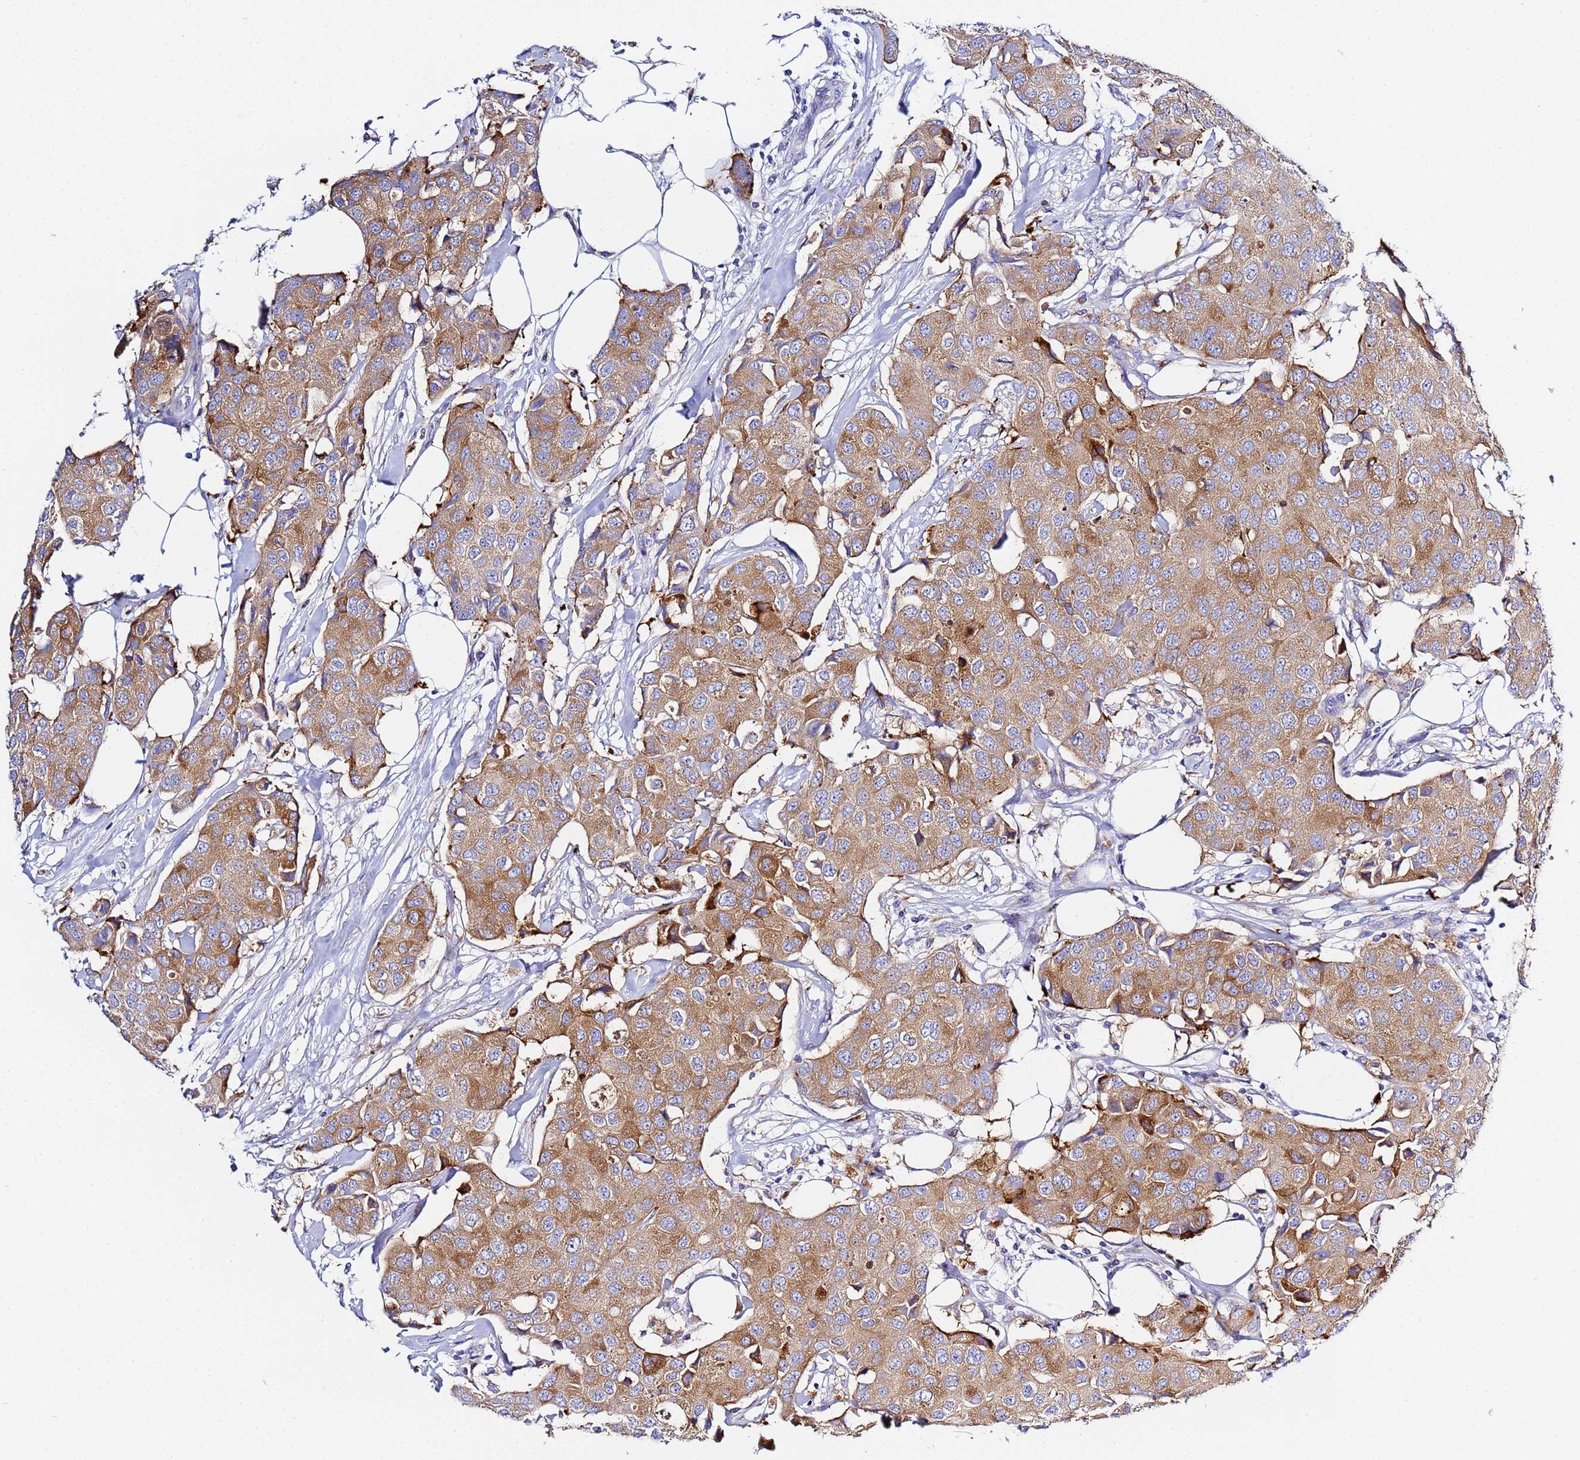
{"staining": {"intensity": "moderate", "quantity": ">75%", "location": "cytoplasmic/membranous"}, "tissue": "breast cancer", "cell_type": "Tumor cells", "image_type": "cancer", "snomed": [{"axis": "morphology", "description": "Duct carcinoma"}, {"axis": "topography", "description": "Breast"}], "caption": "A photomicrograph of human invasive ductal carcinoma (breast) stained for a protein displays moderate cytoplasmic/membranous brown staining in tumor cells.", "gene": "VTI1B", "patient": {"sex": "female", "age": 80}}